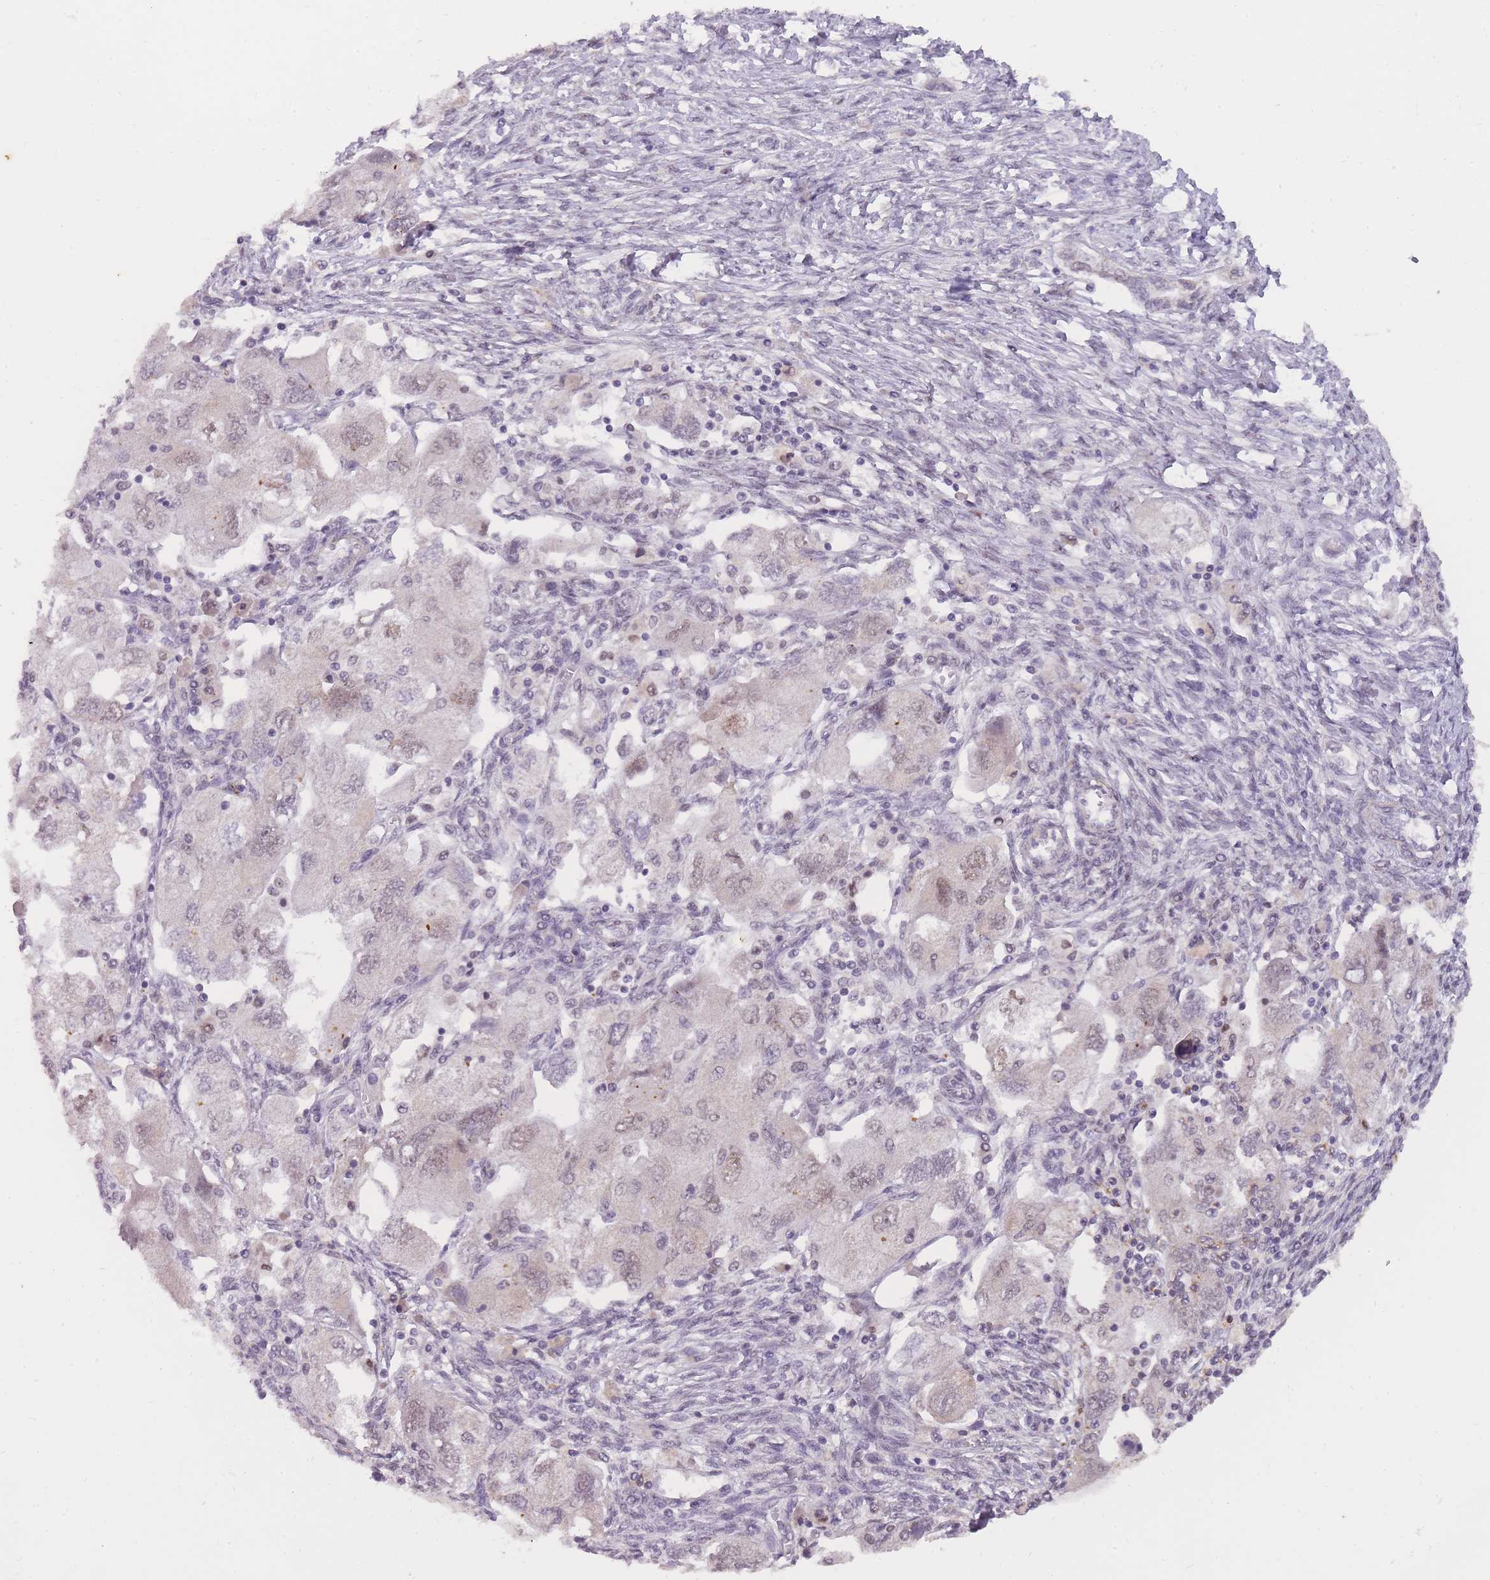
{"staining": {"intensity": "weak", "quantity": "<25%", "location": "nuclear"}, "tissue": "ovarian cancer", "cell_type": "Tumor cells", "image_type": "cancer", "snomed": [{"axis": "morphology", "description": "Carcinoma, NOS"}, {"axis": "morphology", "description": "Cystadenocarcinoma, serous, NOS"}, {"axis": "topography", "description": "Ovary"}], "caption": "Tumor cells show no significant staining in serous cystadenocarcinoma (ovarian).", "gene": "TIGD1", "patient": {"sex": "female", "age": 69}}